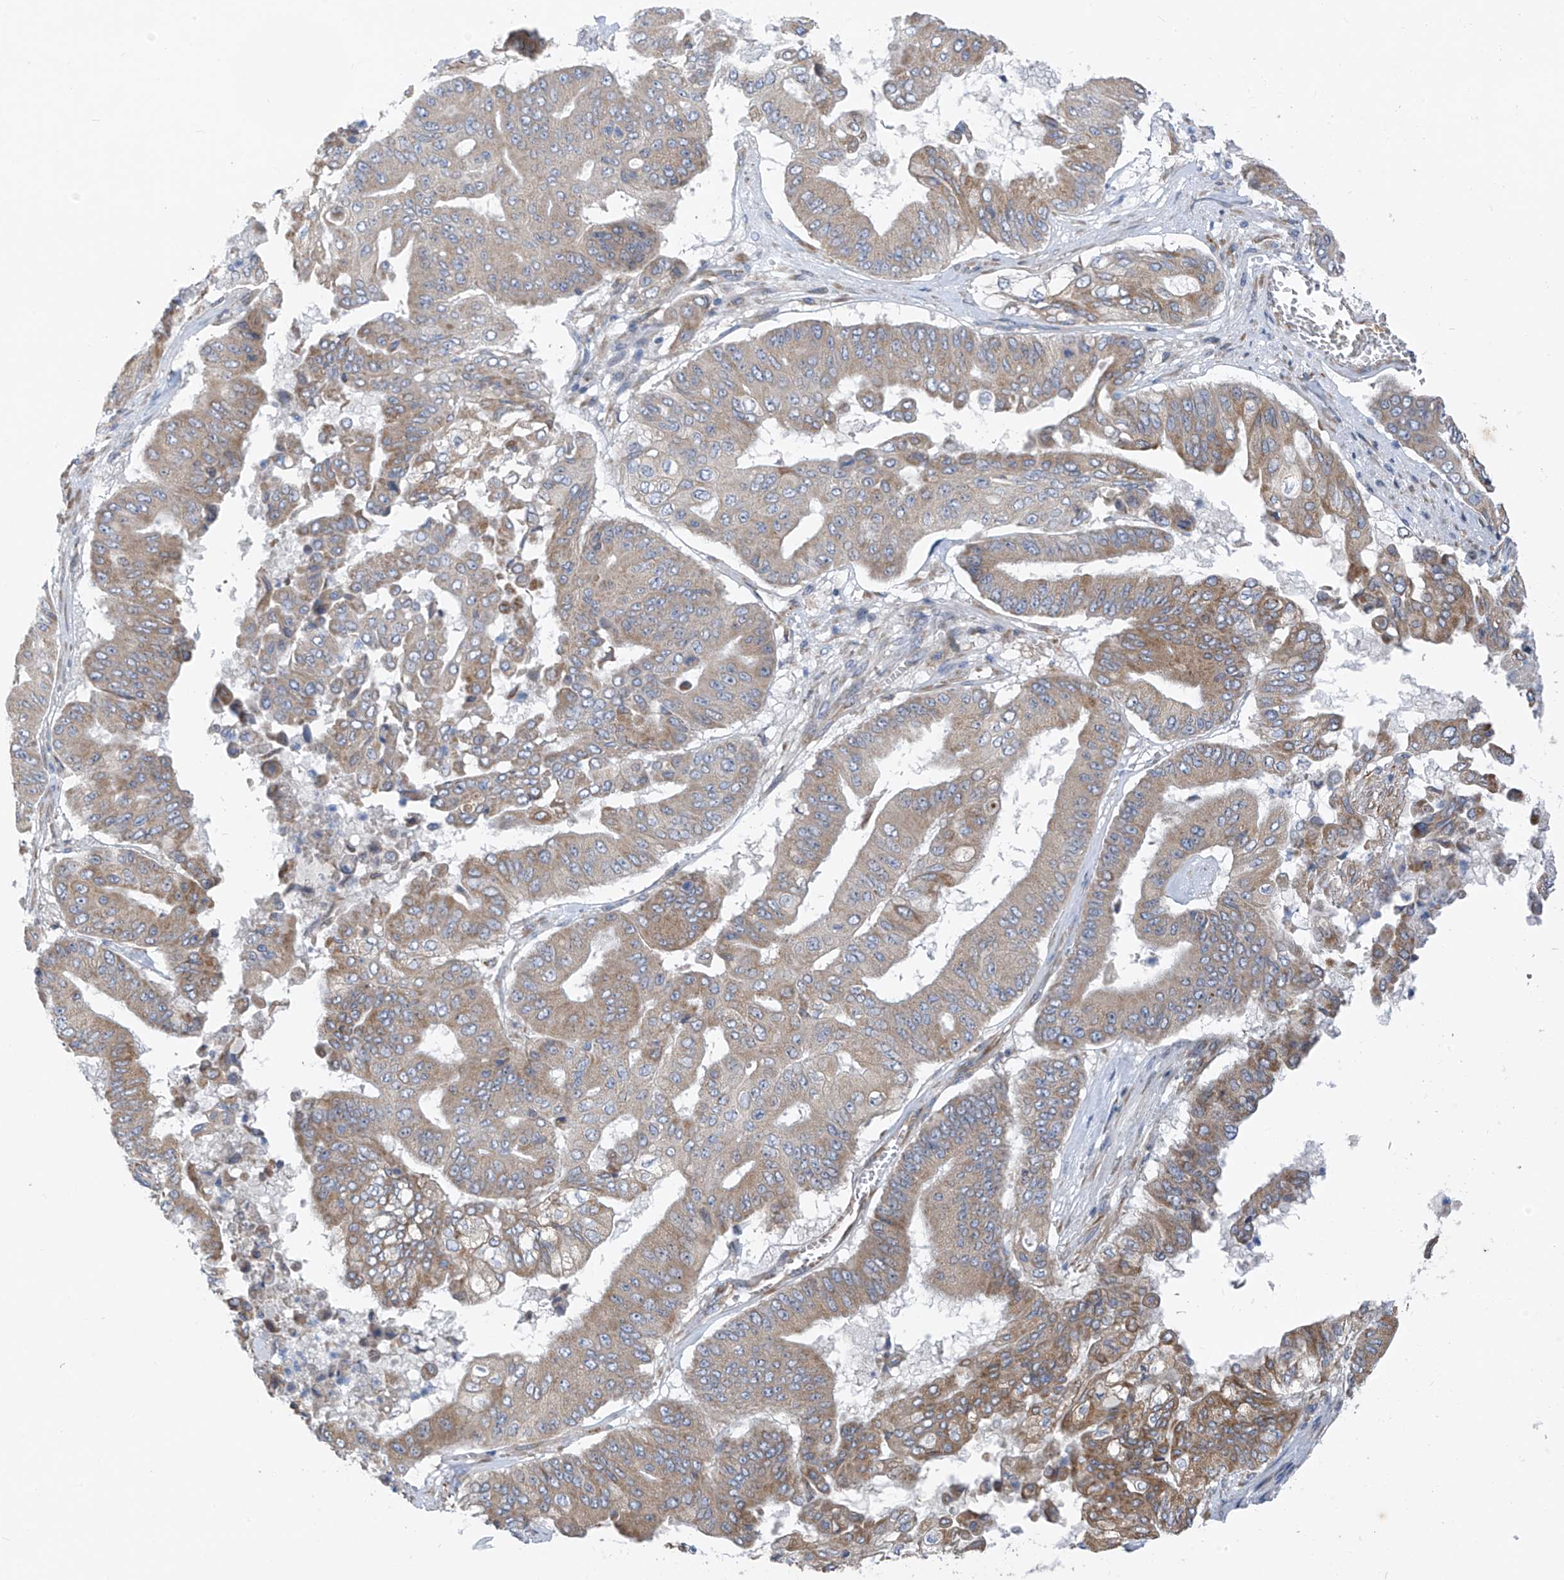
{"staining": {"intensity": "moderate", "quantity": "25%-75%", "location": "cytoplasmic/membranous"}, "tissue": "pancreatic cancer", "cell_type": "Tumor cells", "image_type": "cancer", "snomed": [{"axis": "morphology", "description": "Adenocarcinoma, NOS"}, {"axis": "topography", "description": "Pancreas"}], "caption": "Immunohistochemical staining of pancreatic cancer (adenocarcinoma) exhibits moderate cytoplasmic/membranous protein expression in about 25%-75% of tumor cells.", "gene": "EOMES", "patient": {"sex": "female", "age": 77}}